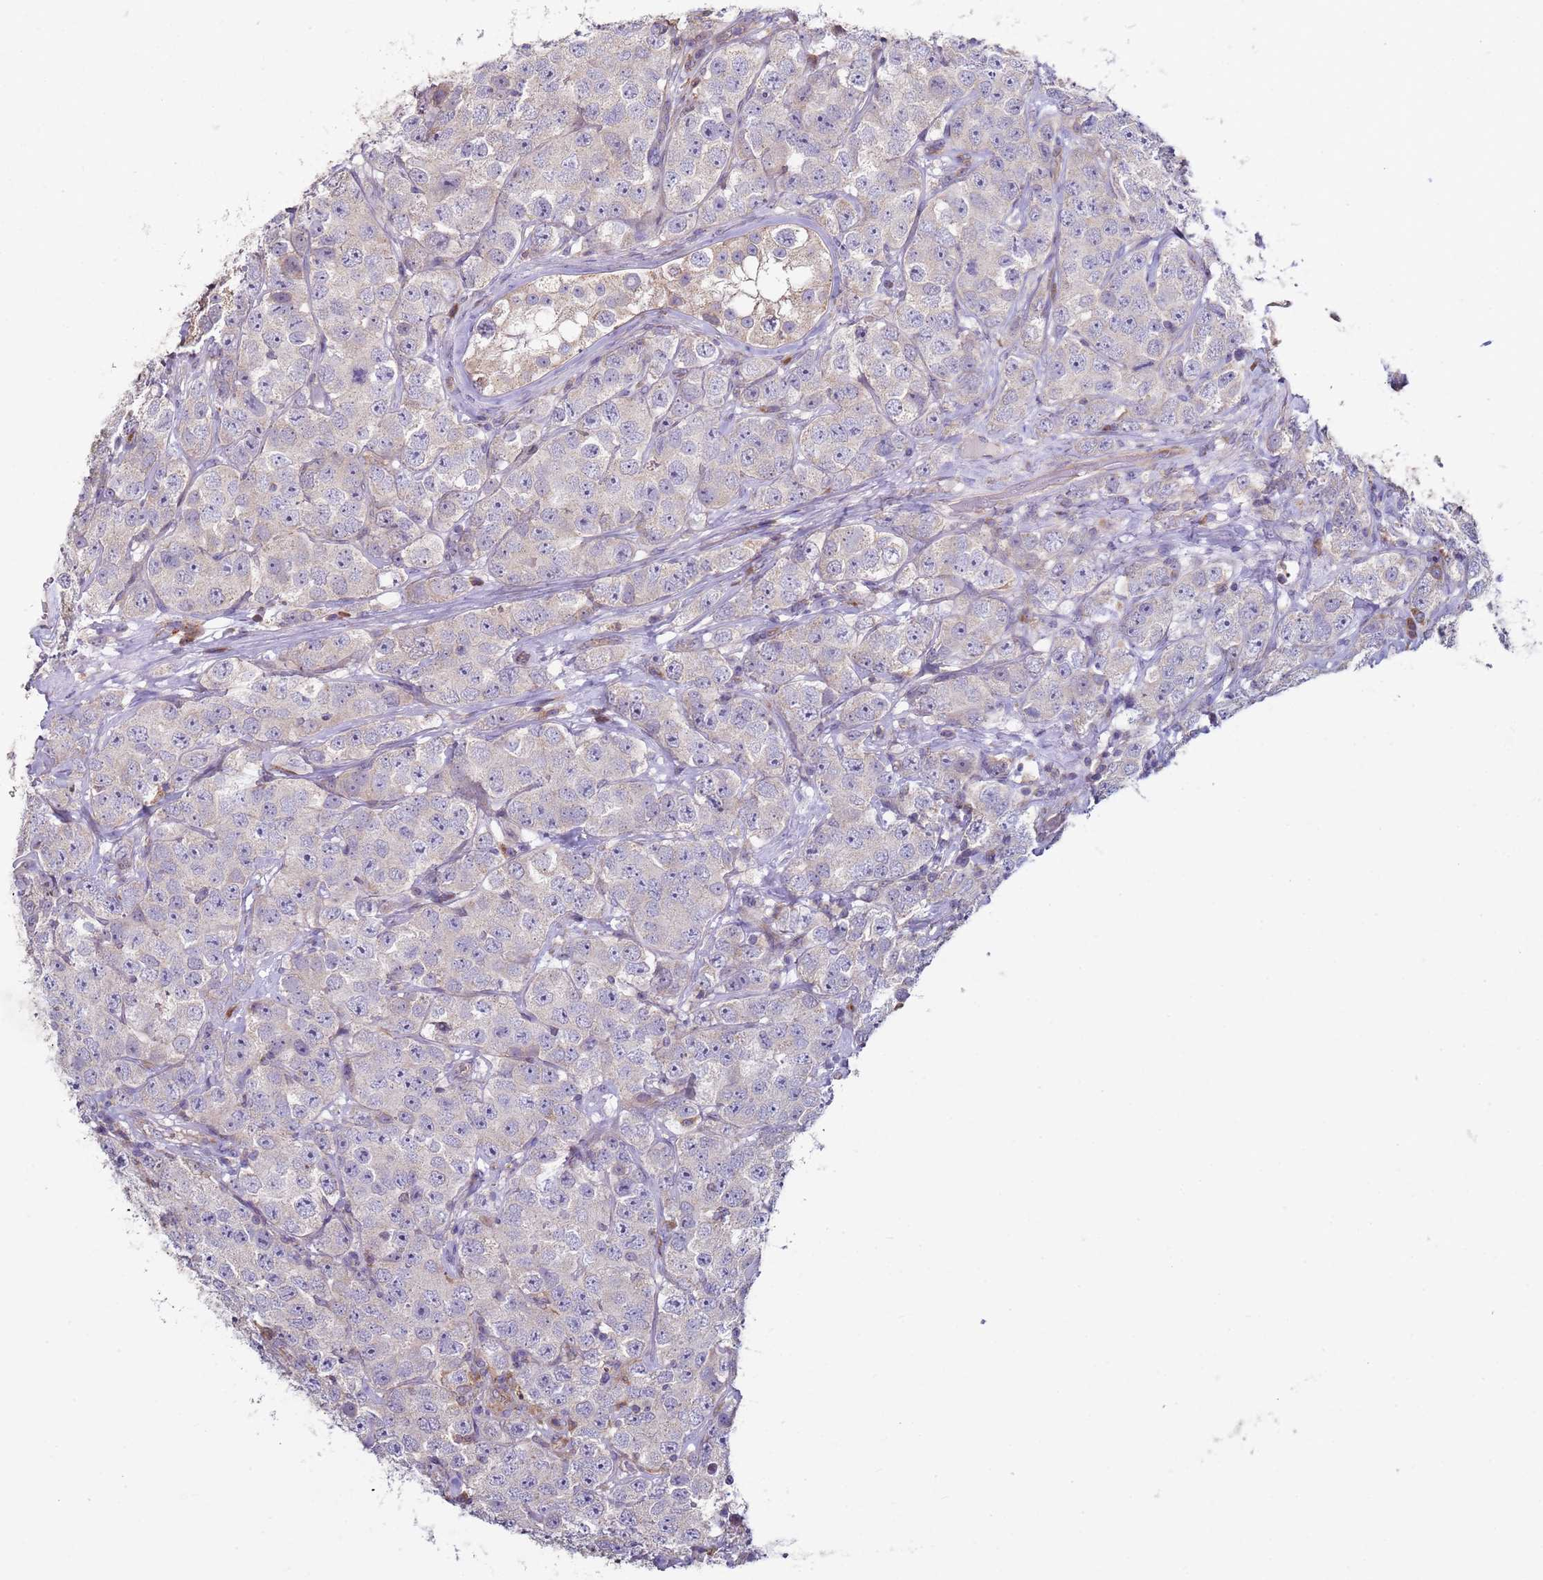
{"staining": {"intensity": "negative", "quantity": "none", "location": "none"}, "tissue": "testis cancer", "cell_type": "Tumor cells", "image_type": "cancer", "snomed": [{"axis": "morphology", "description": "Seminoma, NOS"}, {"axis": "topography", "description": "Testis"}], "caption": "Immunohistochemistry of testis cancer demonstrates no staining in tumor cells. The staining is performed using DAB brown chromogen with nuclei counter-stained in using hematoxylin.", "gene": "DIP2B", "patient": {"sex": "male", "age": 28}}